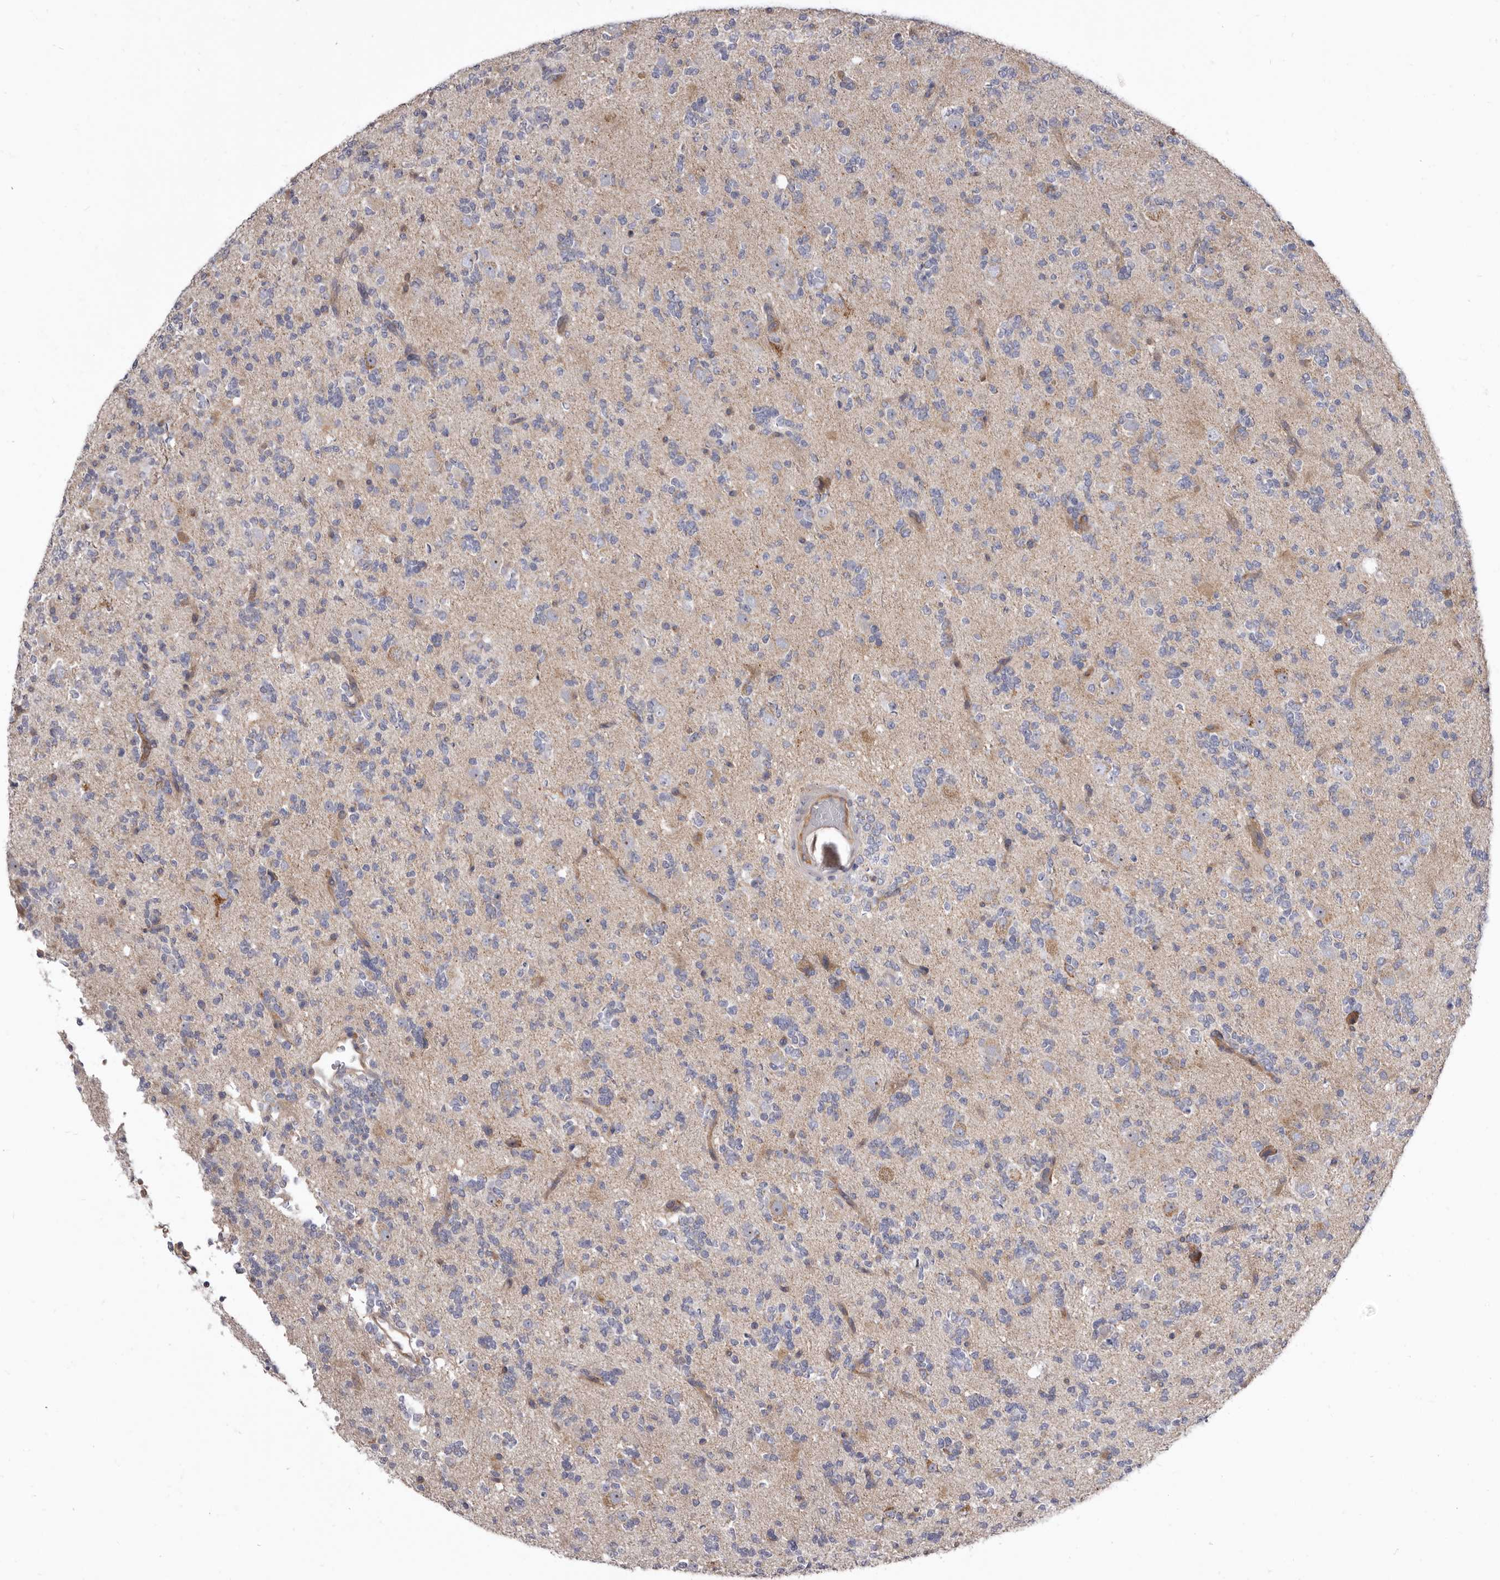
{"staining": {"intensity": "negative", "quantity": "none", "location": "none"}, "tissue": "glioma", "cell_type": "Tumor cells", "image_type": "cancer", "snomed": [{"axis": "morphology", "description": "Glioma, malignant, High grade"}, {"axis": "topography", "description": "Brain"}], "caption": "This photomicrograph is of malignant glioma (high-grade) stained with immunohistochemistry (IHC) to label a protein in brown with the nuclei are counter-stained blue. There is no positivity in tumor cells. The staining was performed using DAB (3,3'-diaminobenzidine) to visualize the protein expression in brown, while the nuclei were stained in blue with hematoxylin (Magnification: 20x).", "gene": "FMO2", "patient": {"sex": "female", "age": 62}}